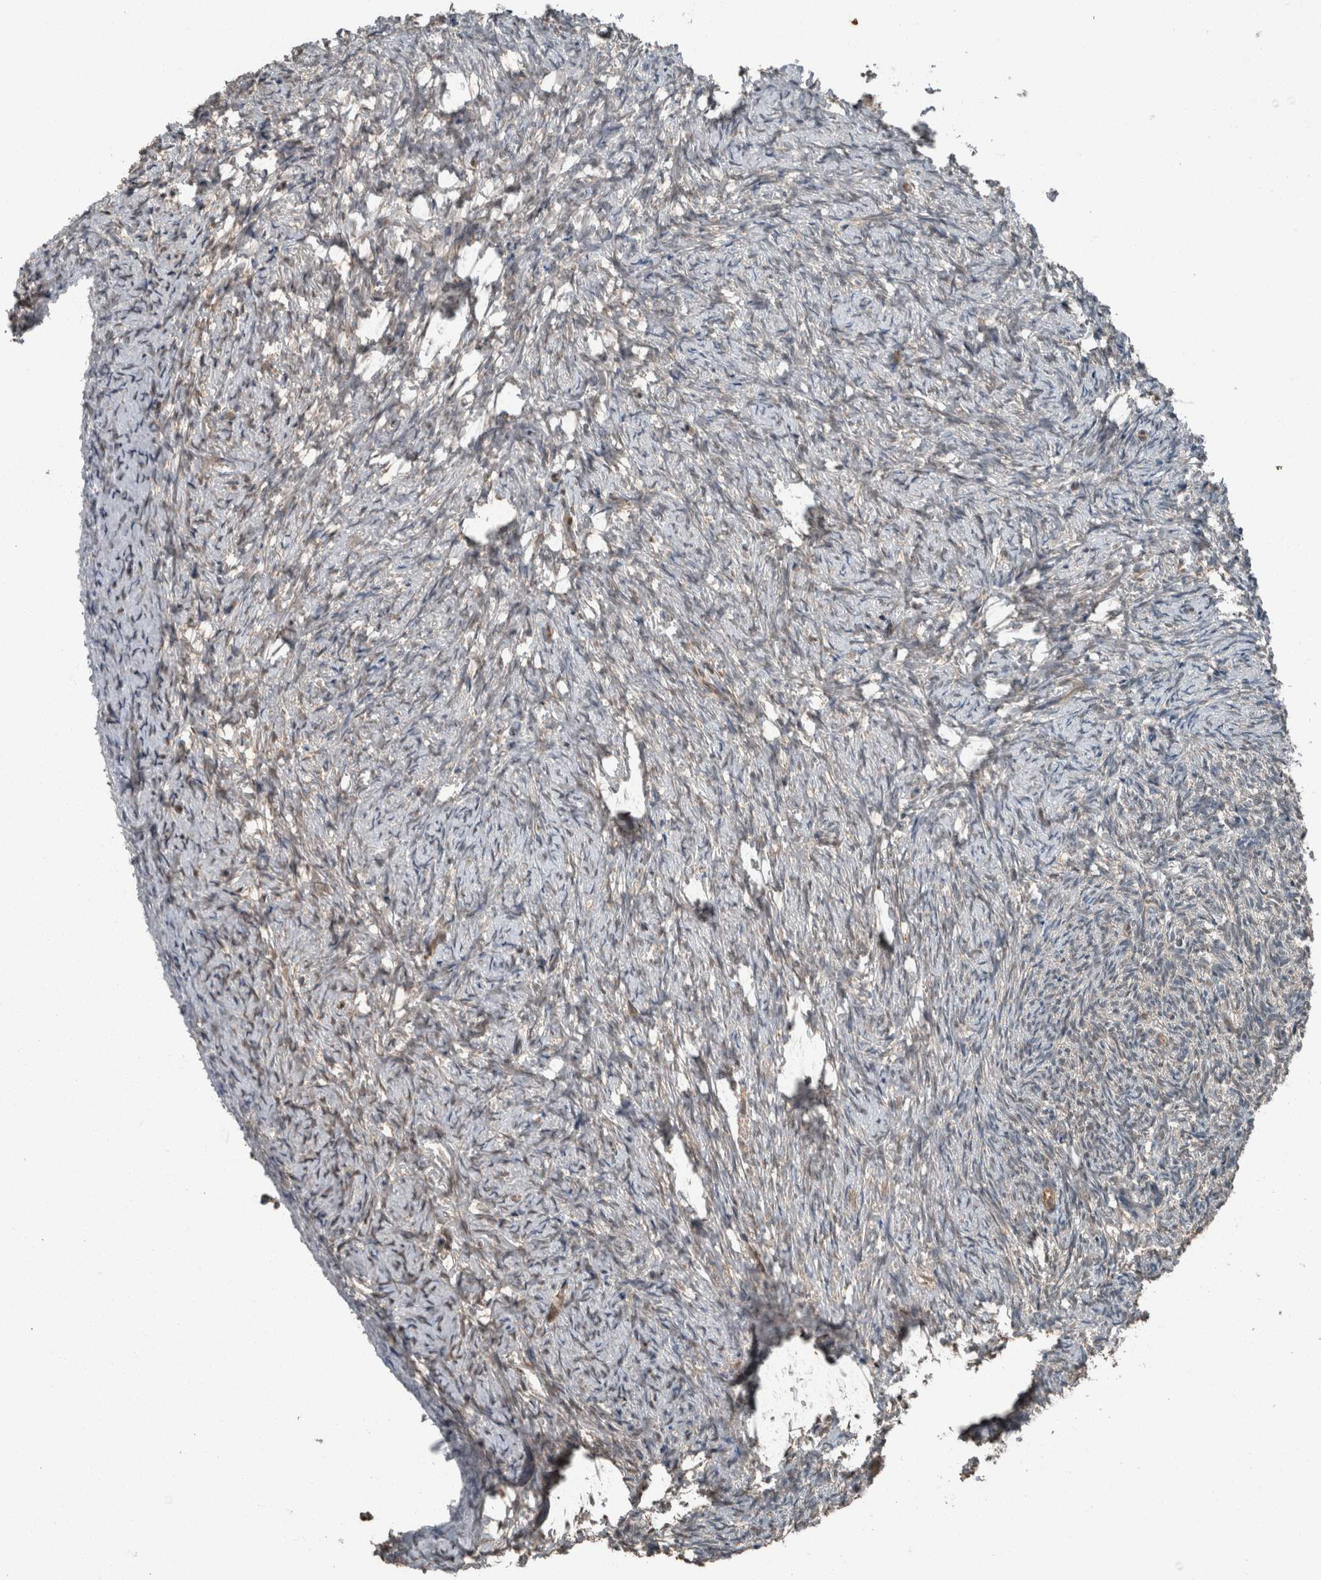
{"staining": {"intensity": "negative", "quantity": "none", "location": "none"}, "tissue": "ovary", "cell_type": "Ovarian stroma cells", "image_type": "normal", "snomed": [{"axis": "morphology", "description": "Normal tissue, NOS"}, {"axis": "topography", "description": "Ovary"}], "caption": "Ovarian stroma cells are negative for brown protein staining in normal ovary. The staining was performed using DAB (3,3'-diaminobenzidine) to visualize the protein expression in brown, while the nuclei were stained in blue with hematoxylin (Magnification: 20x).", "gene": "MYO1E", "patient": {"sex": "female", "age": 41}}